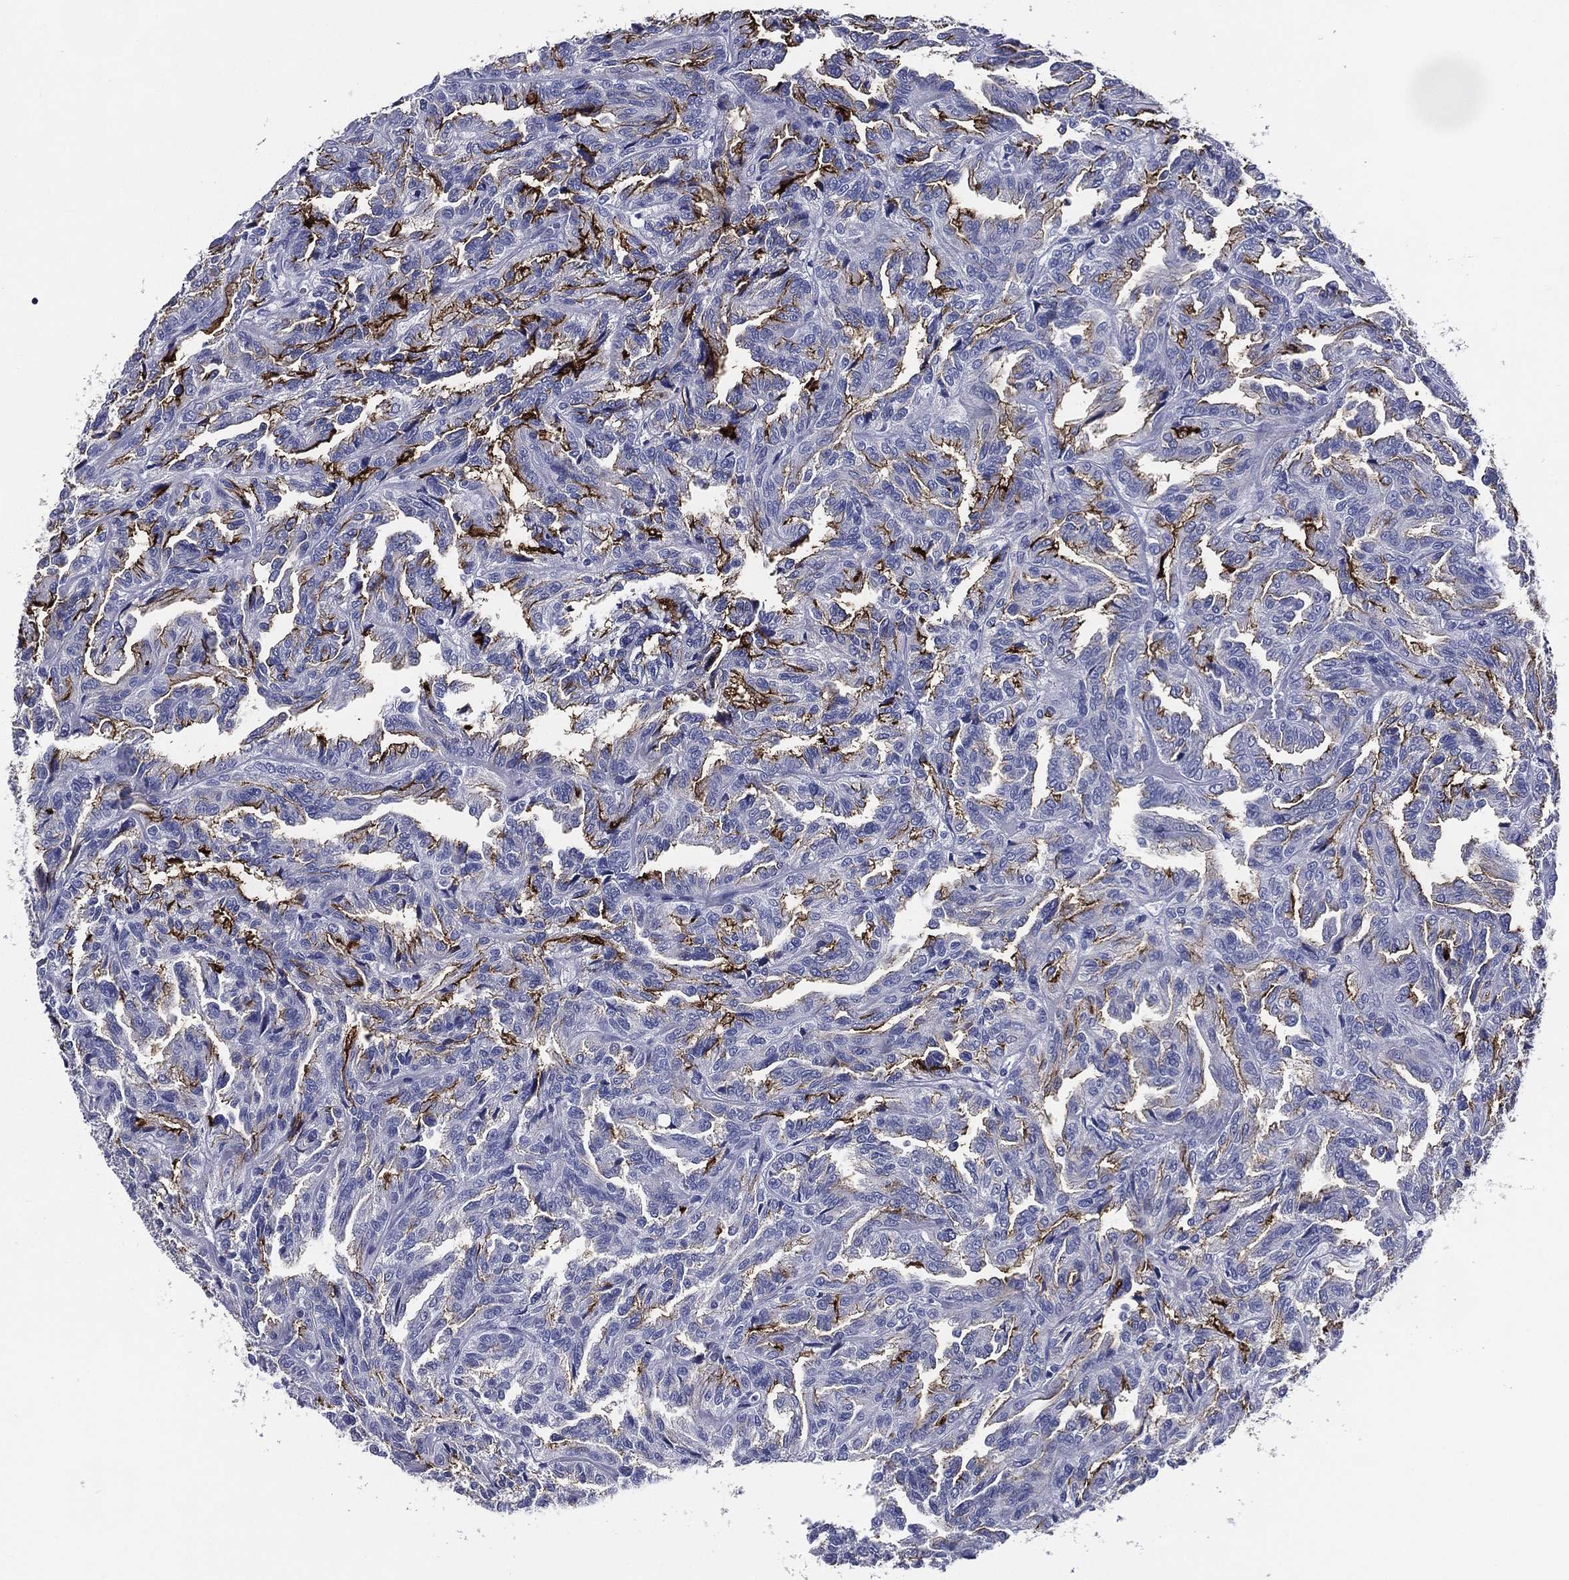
{"staining": {"intensity": "strong", "quantity": "<25%", "location": "cytoplasmic/membranous"}, "tissue": "renal cancer", "cell_type": "Tumor cells", "image_type": "cancer", "snomed": [{"axis": "morphology", "description": "Adenocarcinoma, NOS"}, {"axis": "topography", "description": "Kidney"}], "caption": "Immunohistochemical staining of renal adenocarcinoma shows medium levels of strong cytoplasmic/membranous protein expression in about <25% of tumor cells.", "gene": "ACE2", "patient": {"sex": "male", "age": 79}}